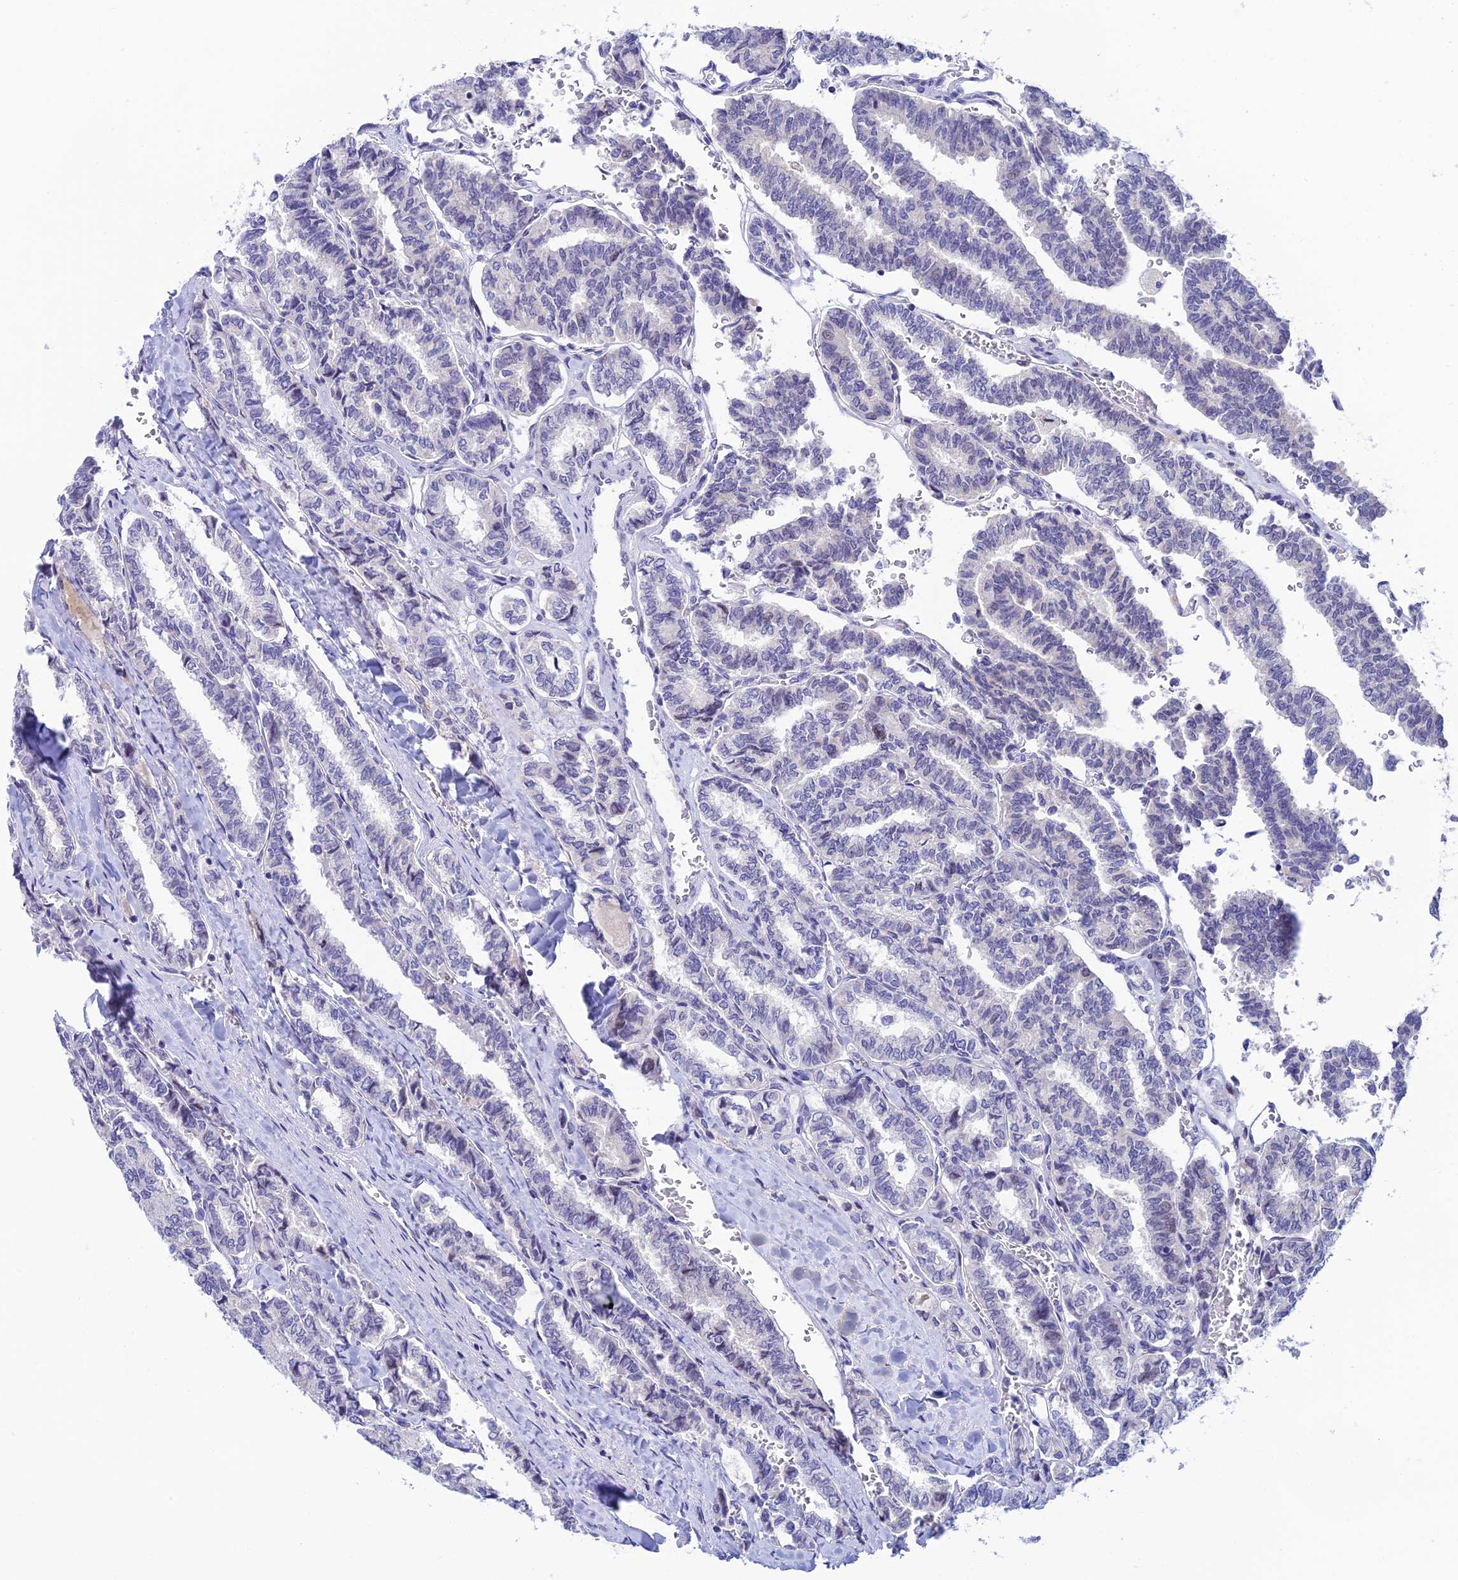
{"staining": {"intensity": "negative", "quantity": "none", "location": "none"}, "tissue": "thyroid cancer", "cell_type": "Tumor cells", "image_type": "cancer", "snomed": [{"axis": "morphology", "description": "Papillary adenocarcinoma, NOS"}, {"axis": "topography", "description": "Thyroid gland"}], "caption": "IHC image of neoplastic tissue: papillary adenocarcinoma (thyroid) stained with DAB (3,3'-diaminobenzidine) exhibits no significant protein positivity in tumor cells. Nuclei are stained in blue.", "gene": "RASGEF1B", "patient": {"sex": "female", "age": 35}}